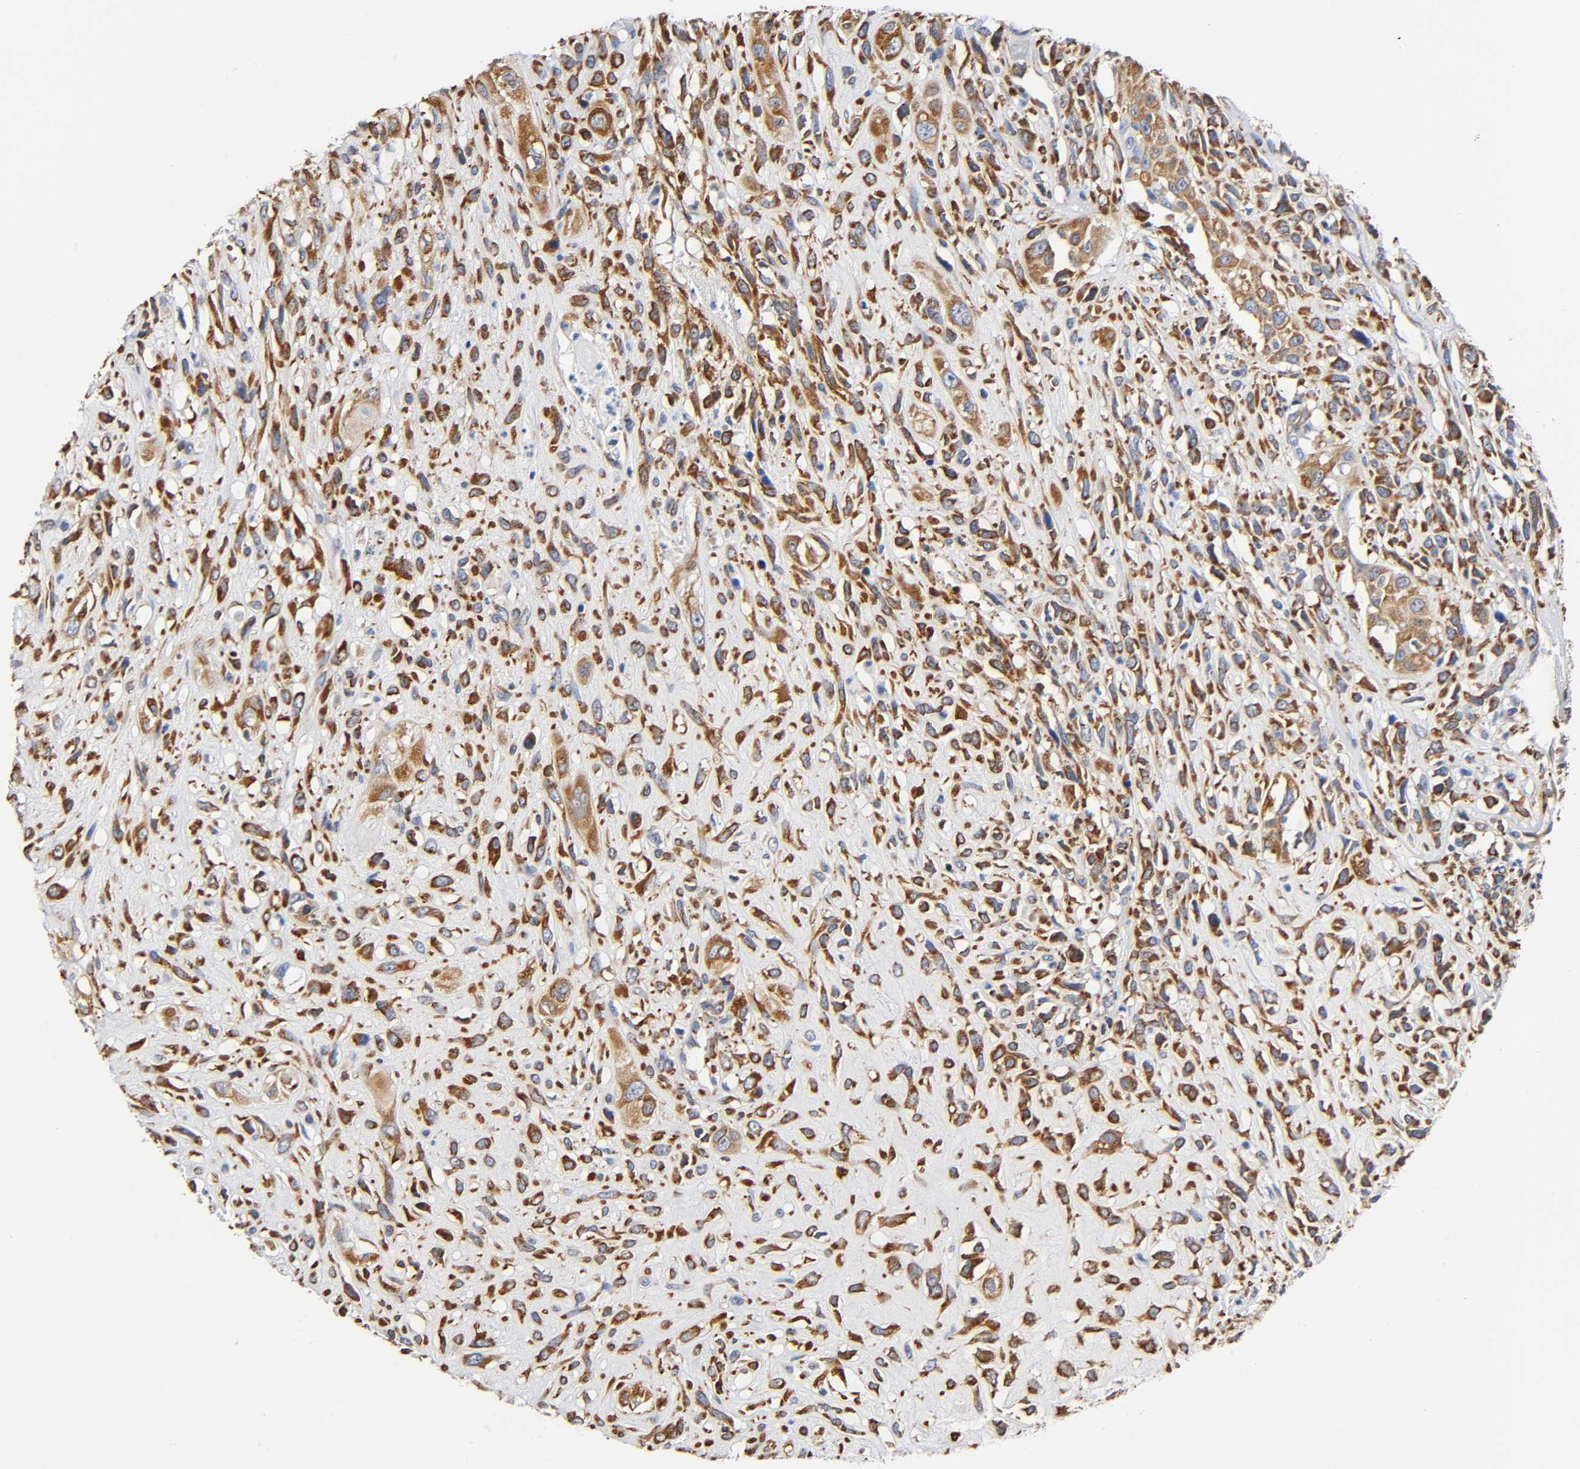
{"staining": {"intensity": "moderate", "quantity": ">75%", "location": "cytoplasmic/membranous"}, "tissue": "head and neck cancer", "cell_type": "Tumor cells", "image_type": "cancer", "snomed": [{"axis": "morphology", "description": "Necrosis, NOS"}, {"axis": "morphology", "description": "Neoplasm, malignant, NOS"}, {"axis": "topography", "description": "Salivary gland"}, {"axis": "topography", "description": "Head-Neck"}], "caption": "A brown stain labels moderate cytoplasmic/membranous expression of a protein in head and neck neoplasm (malignant) tumor cells.", "gene": "UCKL1", "patient": {"sex": "male", "age": 43}}